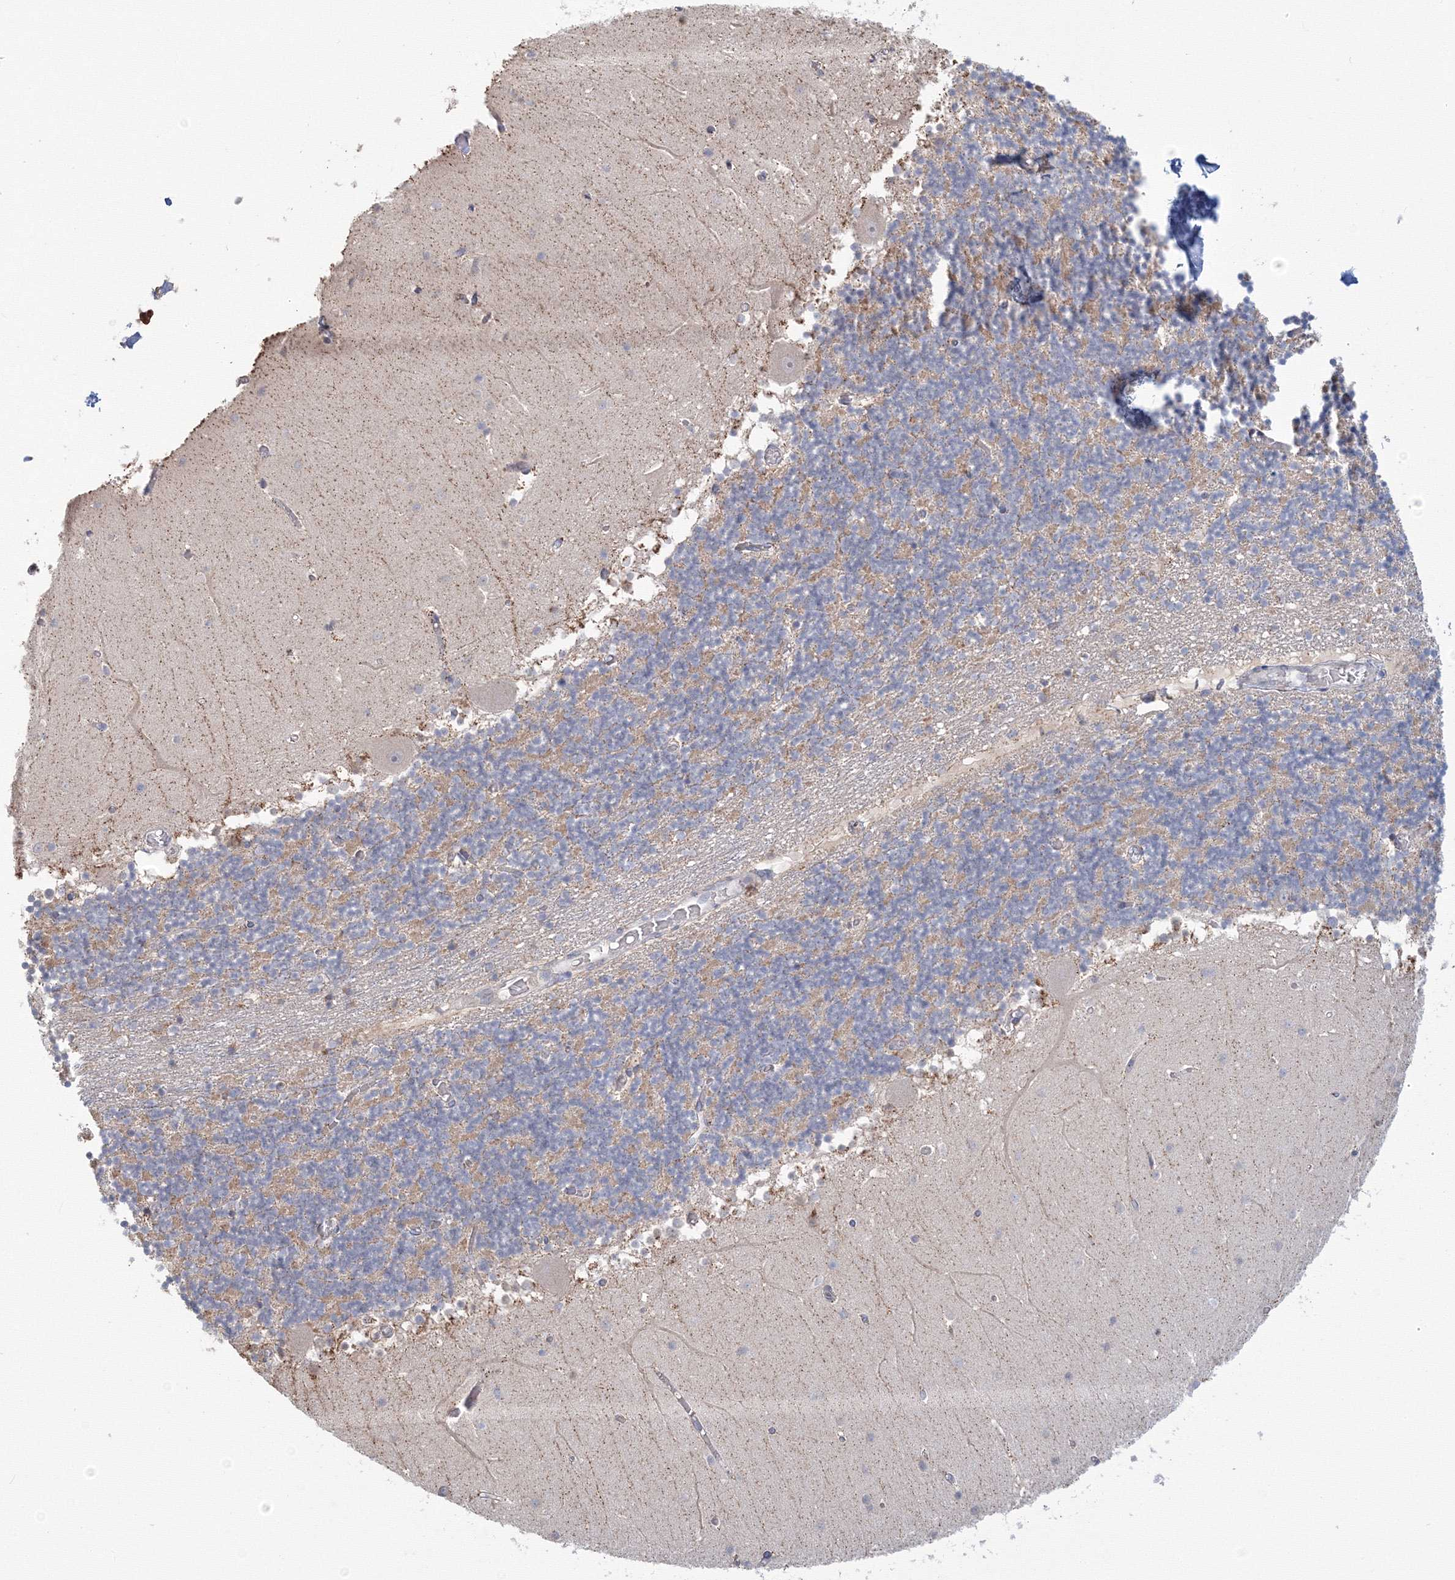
{"staining": {"intensity": "weak", "quantity": "25%-75%", "location": "cytoplasmic/membranous"}, "tissue": "cerebellum", "cell_type": "Cells in granular layer", "image_type": "normal", "snomed": [{"axis": "morphology", "description": "Normal tissue, NOS"}, {"axis": "topography", "description": "Cerebellum"}], "caption": "Cells in granular layer reveal low levels of weak cytoplasmic/membranous expression in about 25%-75% of cells in unremarkable human cerebellum.", "gene": "DHRS12", "patient": {"sex": "female", "age": 28}}